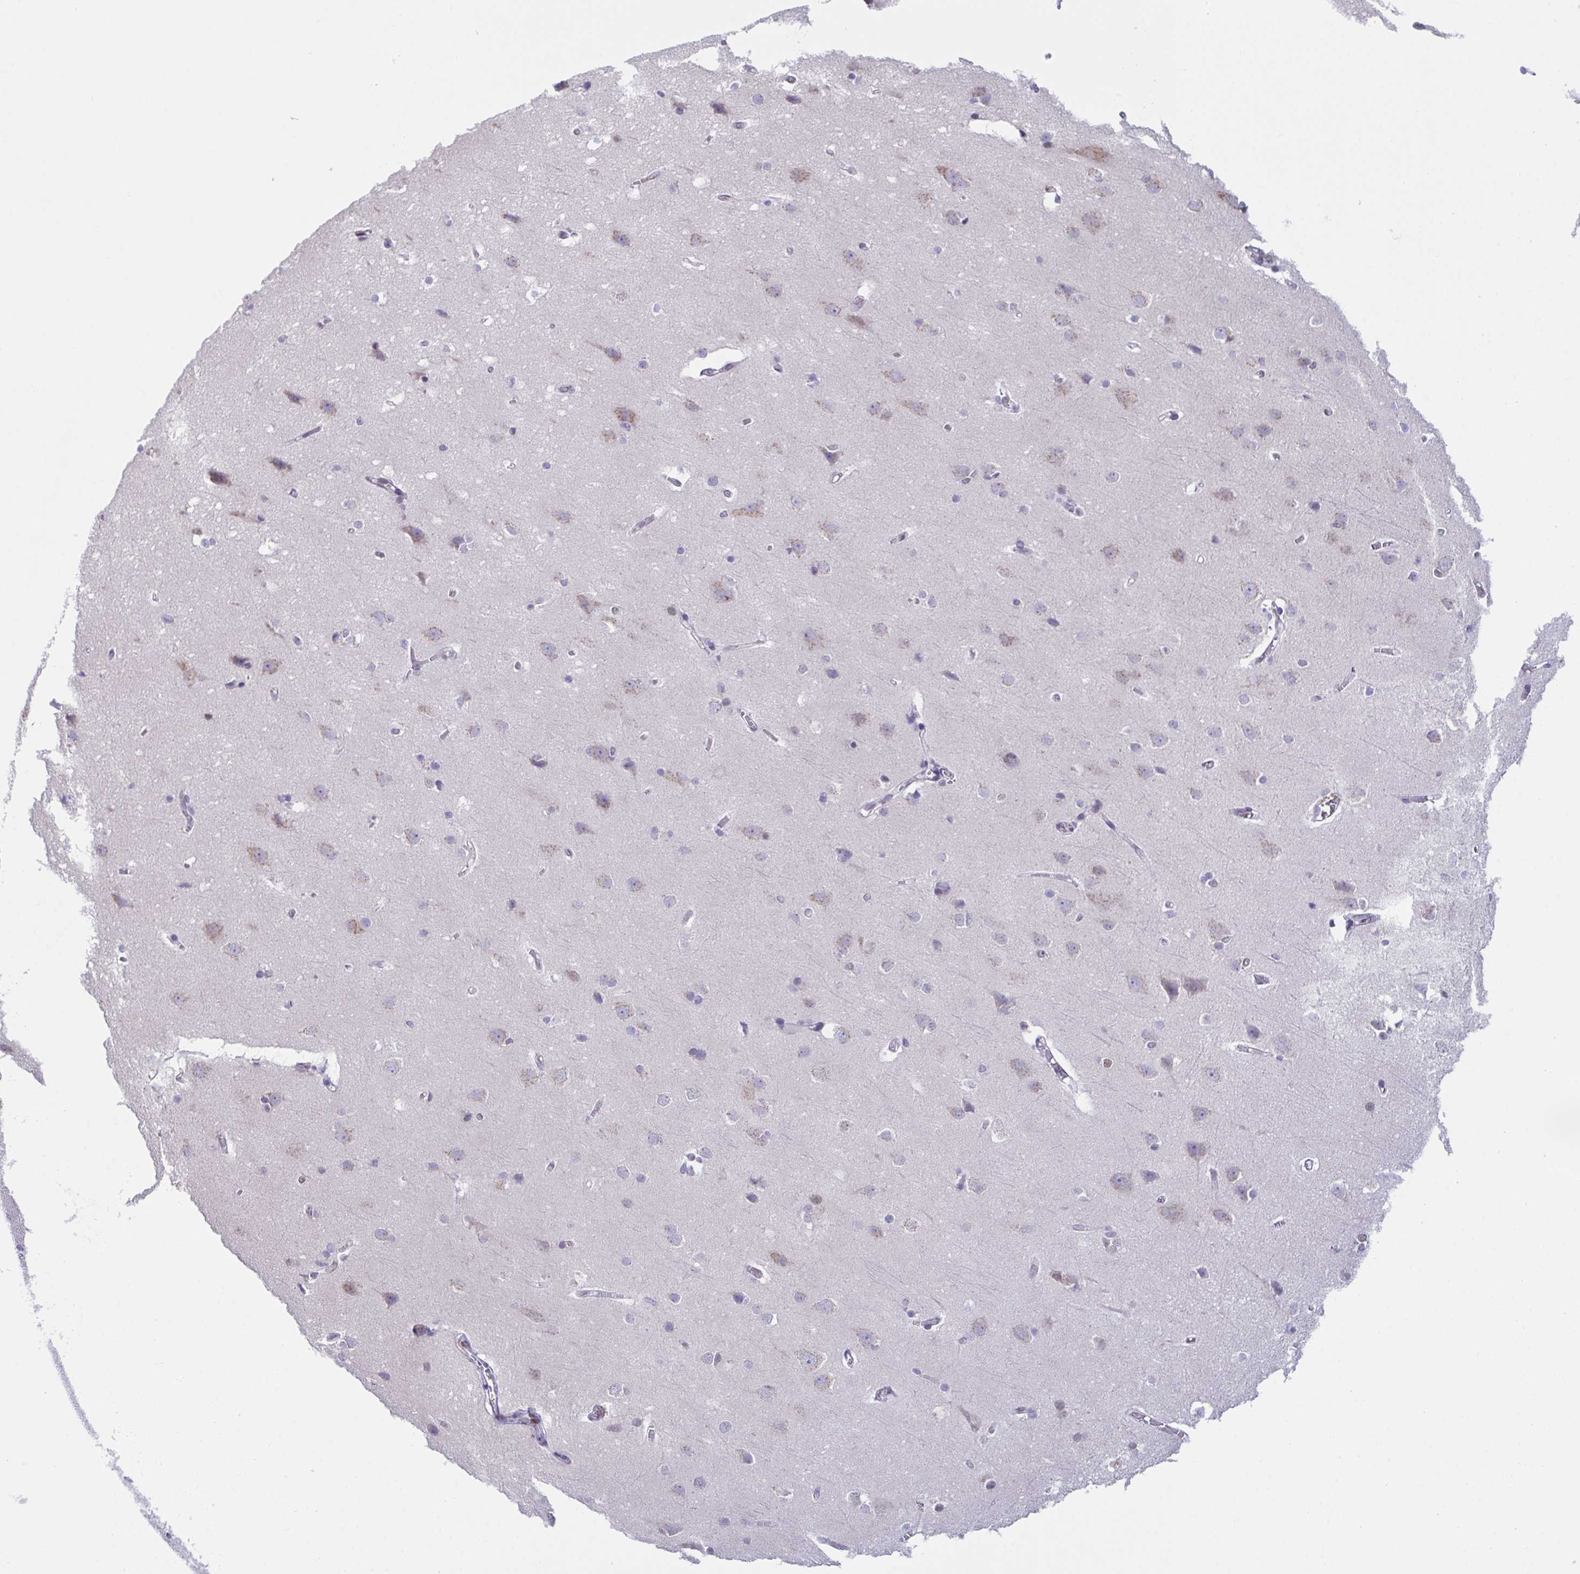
{"staining": {"intensity": "negative", "quantity": "none", "location": "none"}, "tissue": "cerebral cortex", "cell_type": "Endothelial cells", "image_type": "normal", "snomed": [{"axis": "morphology", "description": "Normal tissue, NOS"}, {"axis": "topography", "description": "Cerebral cortex"}], "caption": "Immunohistochemistry micrograph of unremarkable human cerebral cortex stained for a protein (brown), which exhibits no positivity in endothelial cells. The staining is performed using DAB brown chromogen with nuclei counter-stained in using hematoxylin.", "gene": "SCLY", "patient": {"sex": "male", "age": 37}}